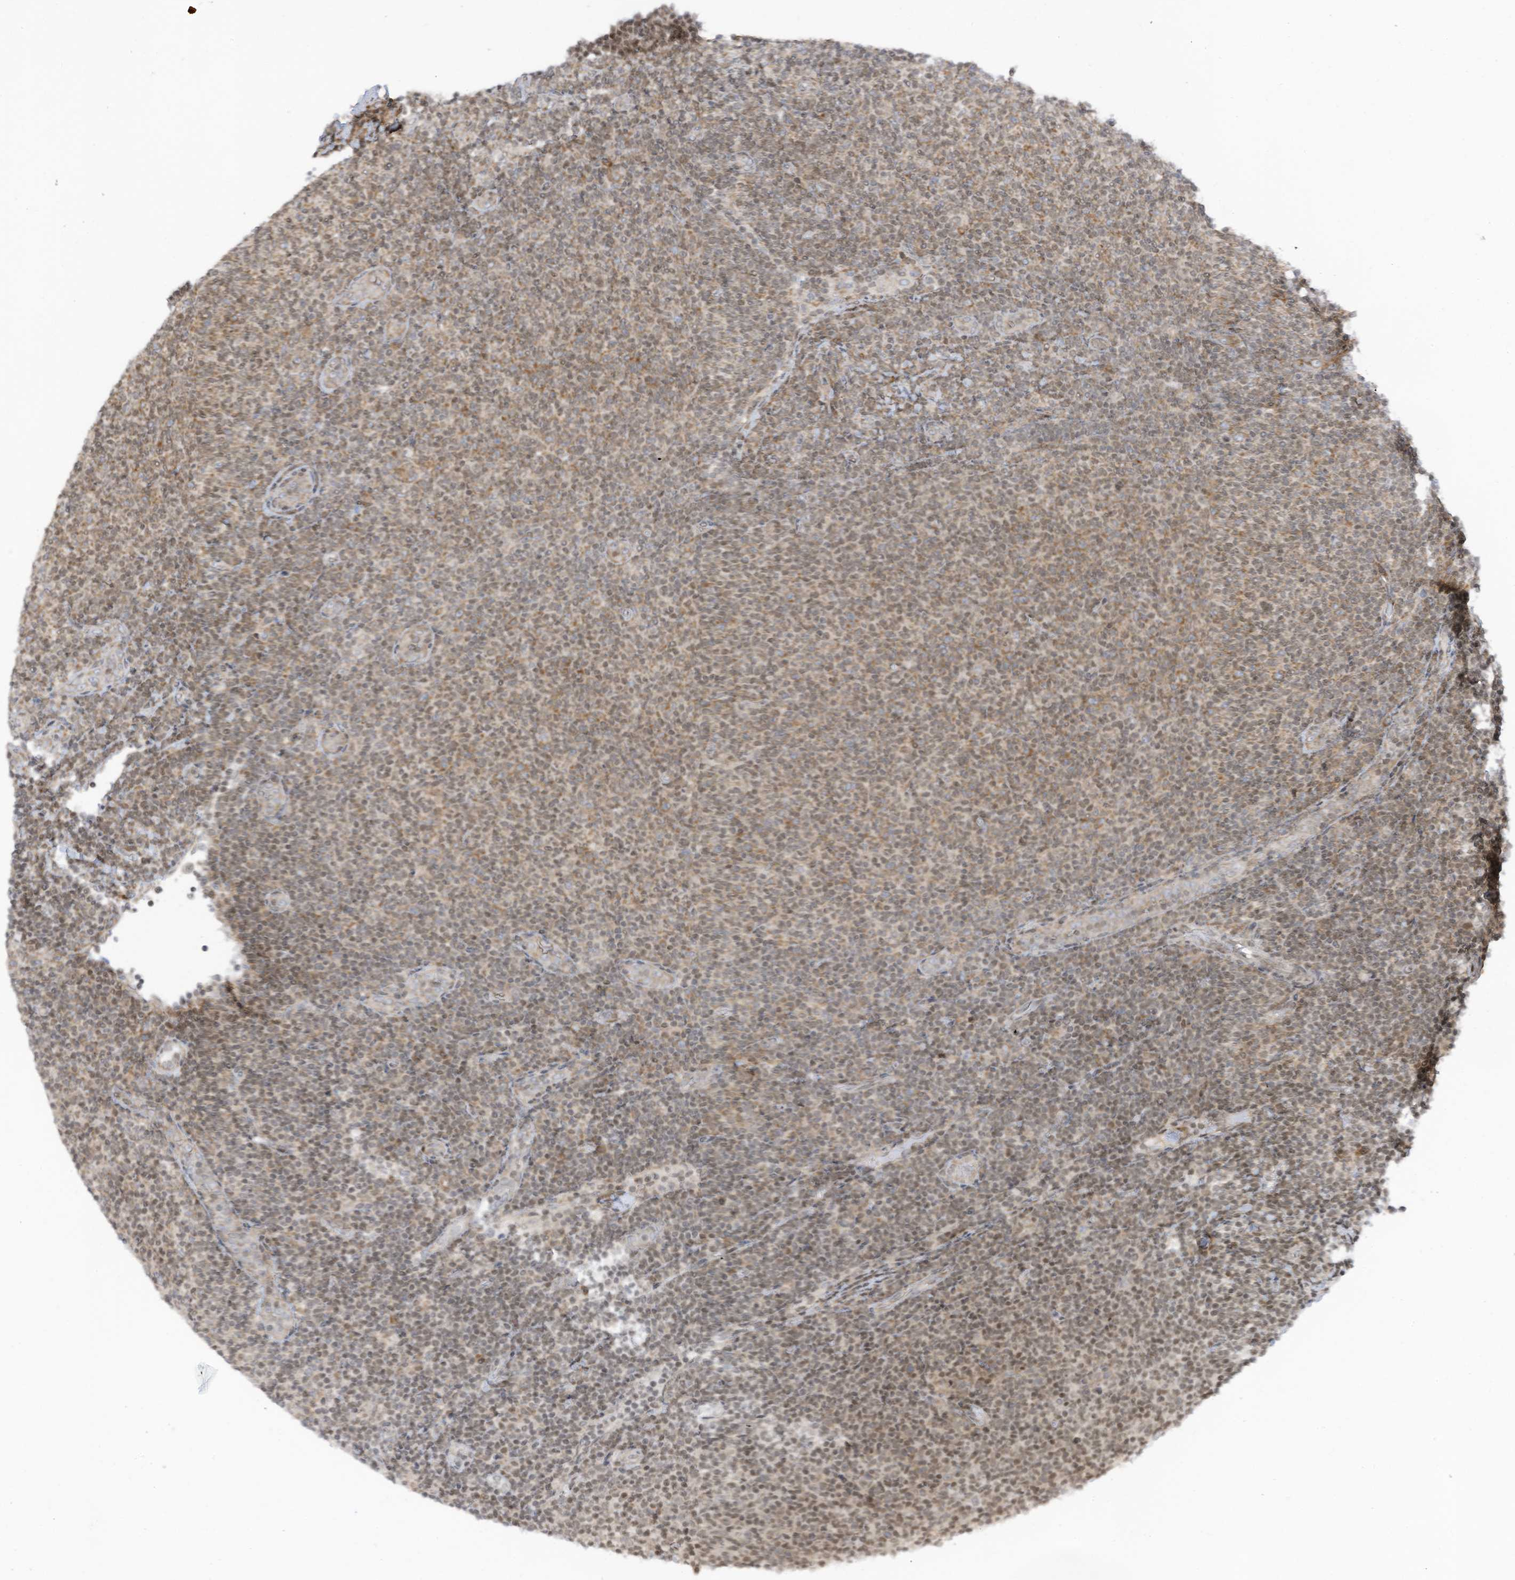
{"staining": {"intensity": "weak", "quantity": "25%-75%", "location": "cytoplasmic/membranous,nuclear"}, "tissue": "lymphoma", "cell_type": "Tumor cells", "image_type": "cancer", "snomed": [{"axis": "morphology", "description": "Malignant lymphoma, non-Hodgkin's type, Low grade"}, {"axis": "topography", "description": "Lymph node"}], "caption": "Malignant lymphoma, non-Hodgkin's type (low-grade) stained with a brown dye demonstrates weak cytoplasmic/membranous and nuclear positive staining in about 25%-75% of tumor cells.", "gene": "EDF1", "patient": {"sex": "male", "age": 66}}